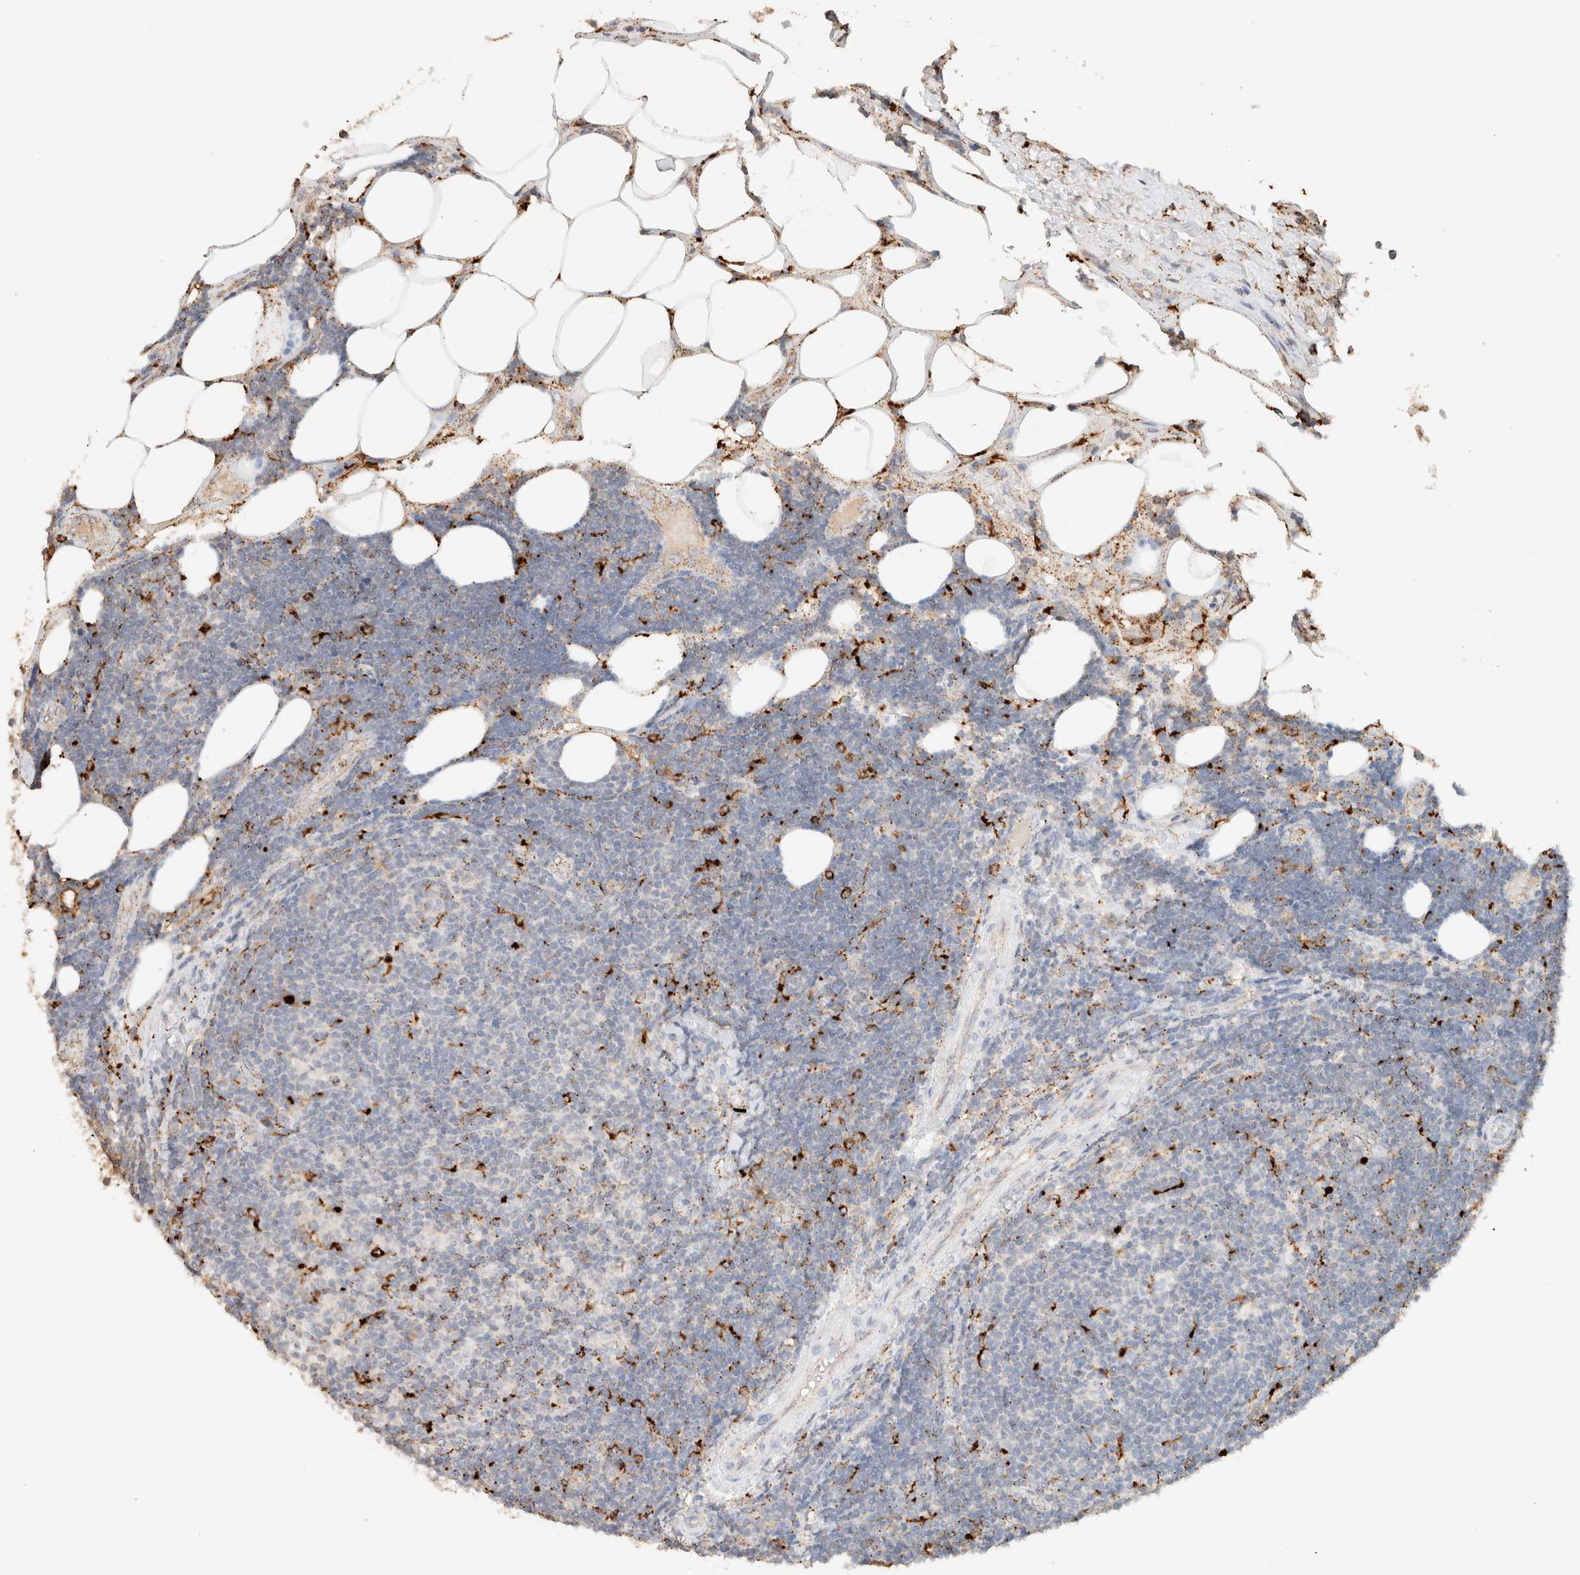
{"staining": {"intensity": "negative", "quantity": "none", "location": "none"}, "tissue": "lymphoma", "cell_type": "Tumor cells", "image_type": "cancer", "snomed": [{"axis": "morphology", "description": "Malignant lymphoma, non-Hodgkin's type, Low grade"}, {"axis": "topography", "description": "Lymph node"}], "caption": "IHC image of malignant lymphoma, non-Hodgkin's type (low-grade) stained for a protein (brown), which exhibits no expression in tumor cells.", "gene": "CTSC", "patient": {"sex": "male", "age": 83}}